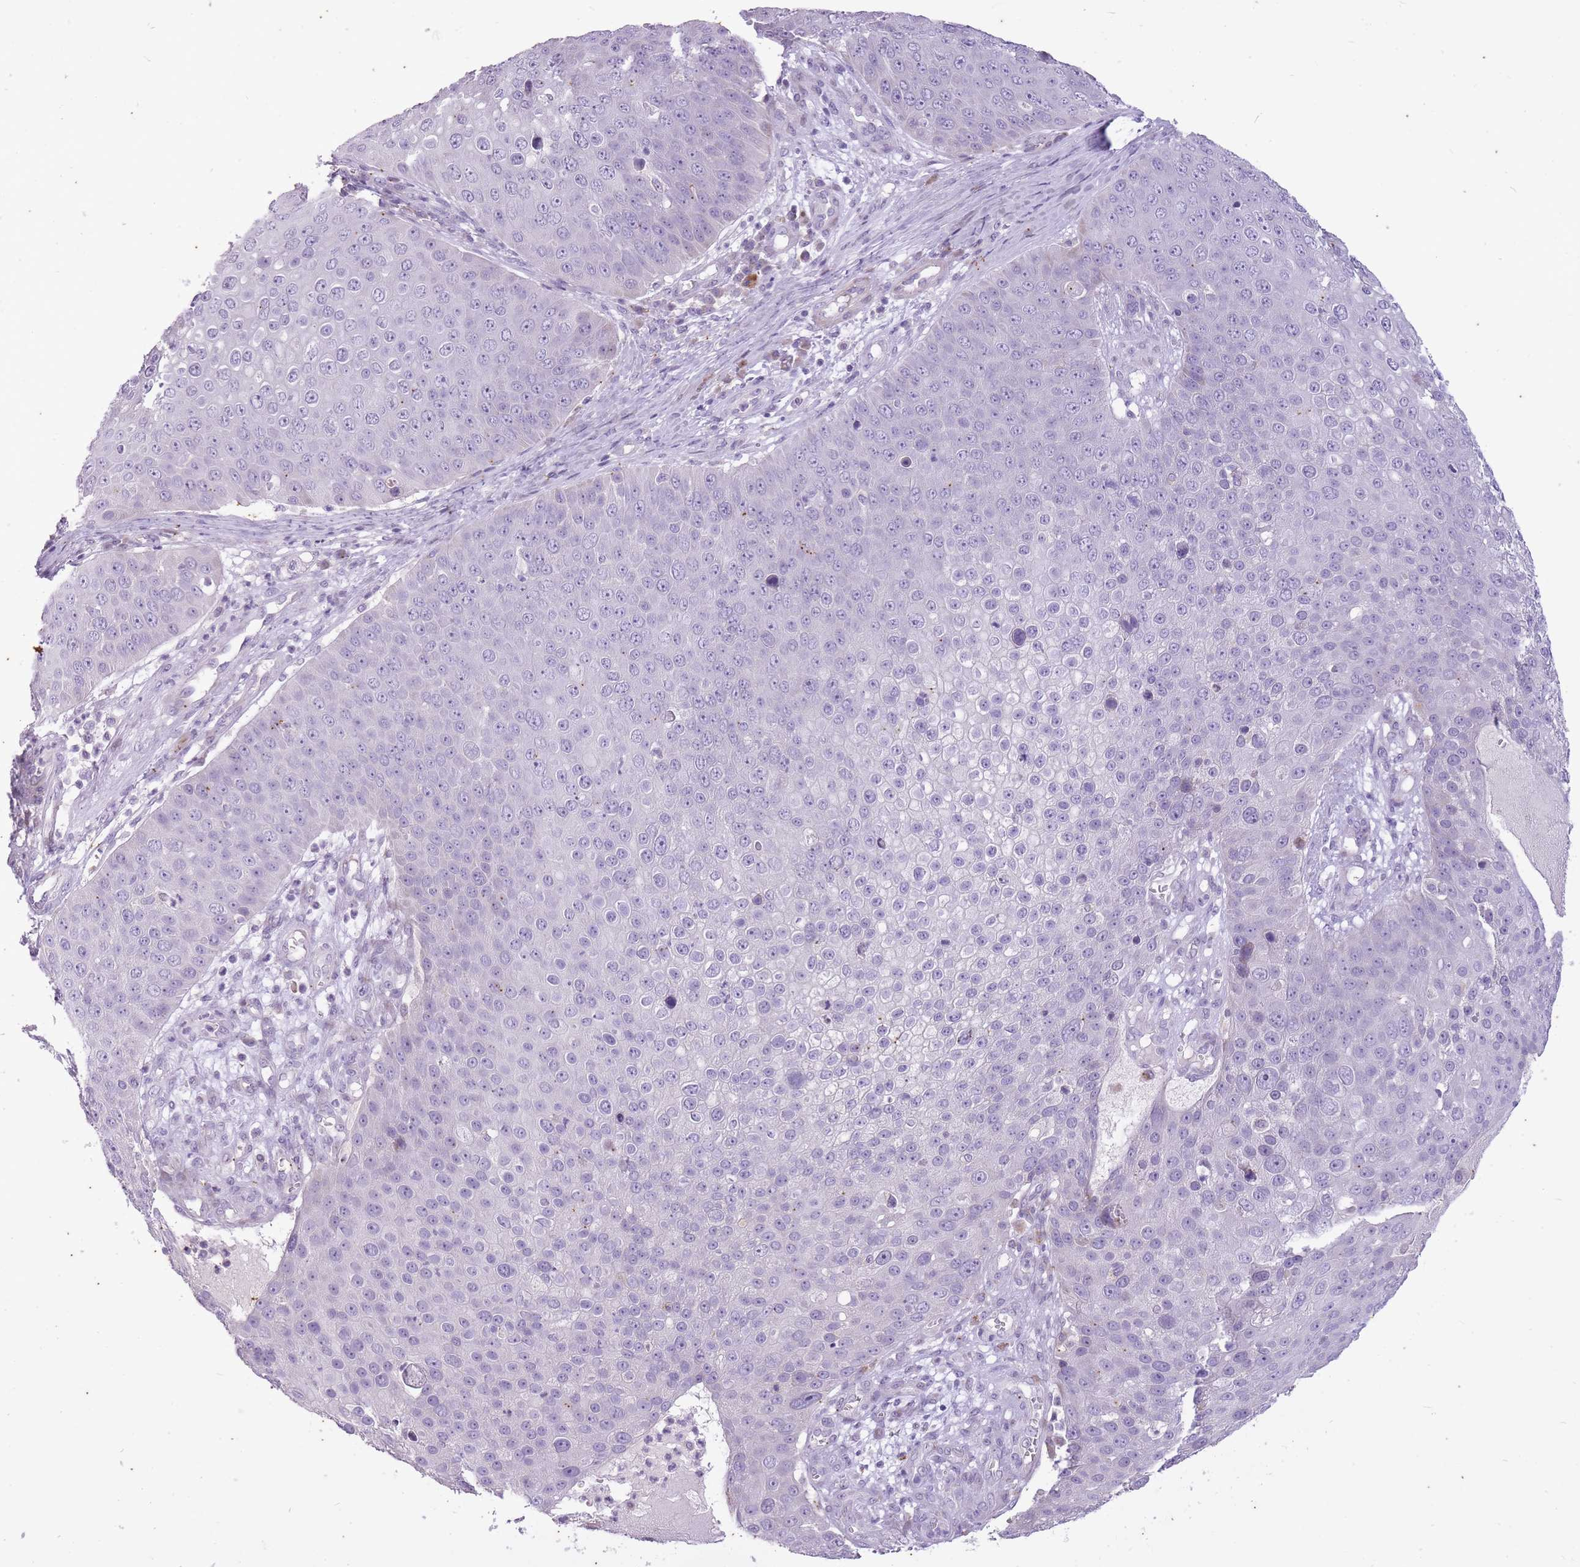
{"staining": {"intensity": "negative", "quantity": "none", "location": "none"}, "tissue": "skin cancer", "cell_type": "Tumor cells", "image_type": "cancer", "snomed": [{"axis": "morphology", "description": "Squamous cell carcinoma, NOS"}, {"axis": "topography", "description": "Skin"}], "caption": "This is a photomicrograph of immunohistochemistry (IHC) staining of squamous cell carcinoma (skin), which shows no staining in tumor cells. The staining was performed using DAB (3,3'-diaminobenzidine) to visualize the protein expression in brown, while the nuclei were stained in blue with hematoxylin (Magnification: 20x).", "gene": "CNTNAP3", "patient": {"sex": "male", "age": 71}}